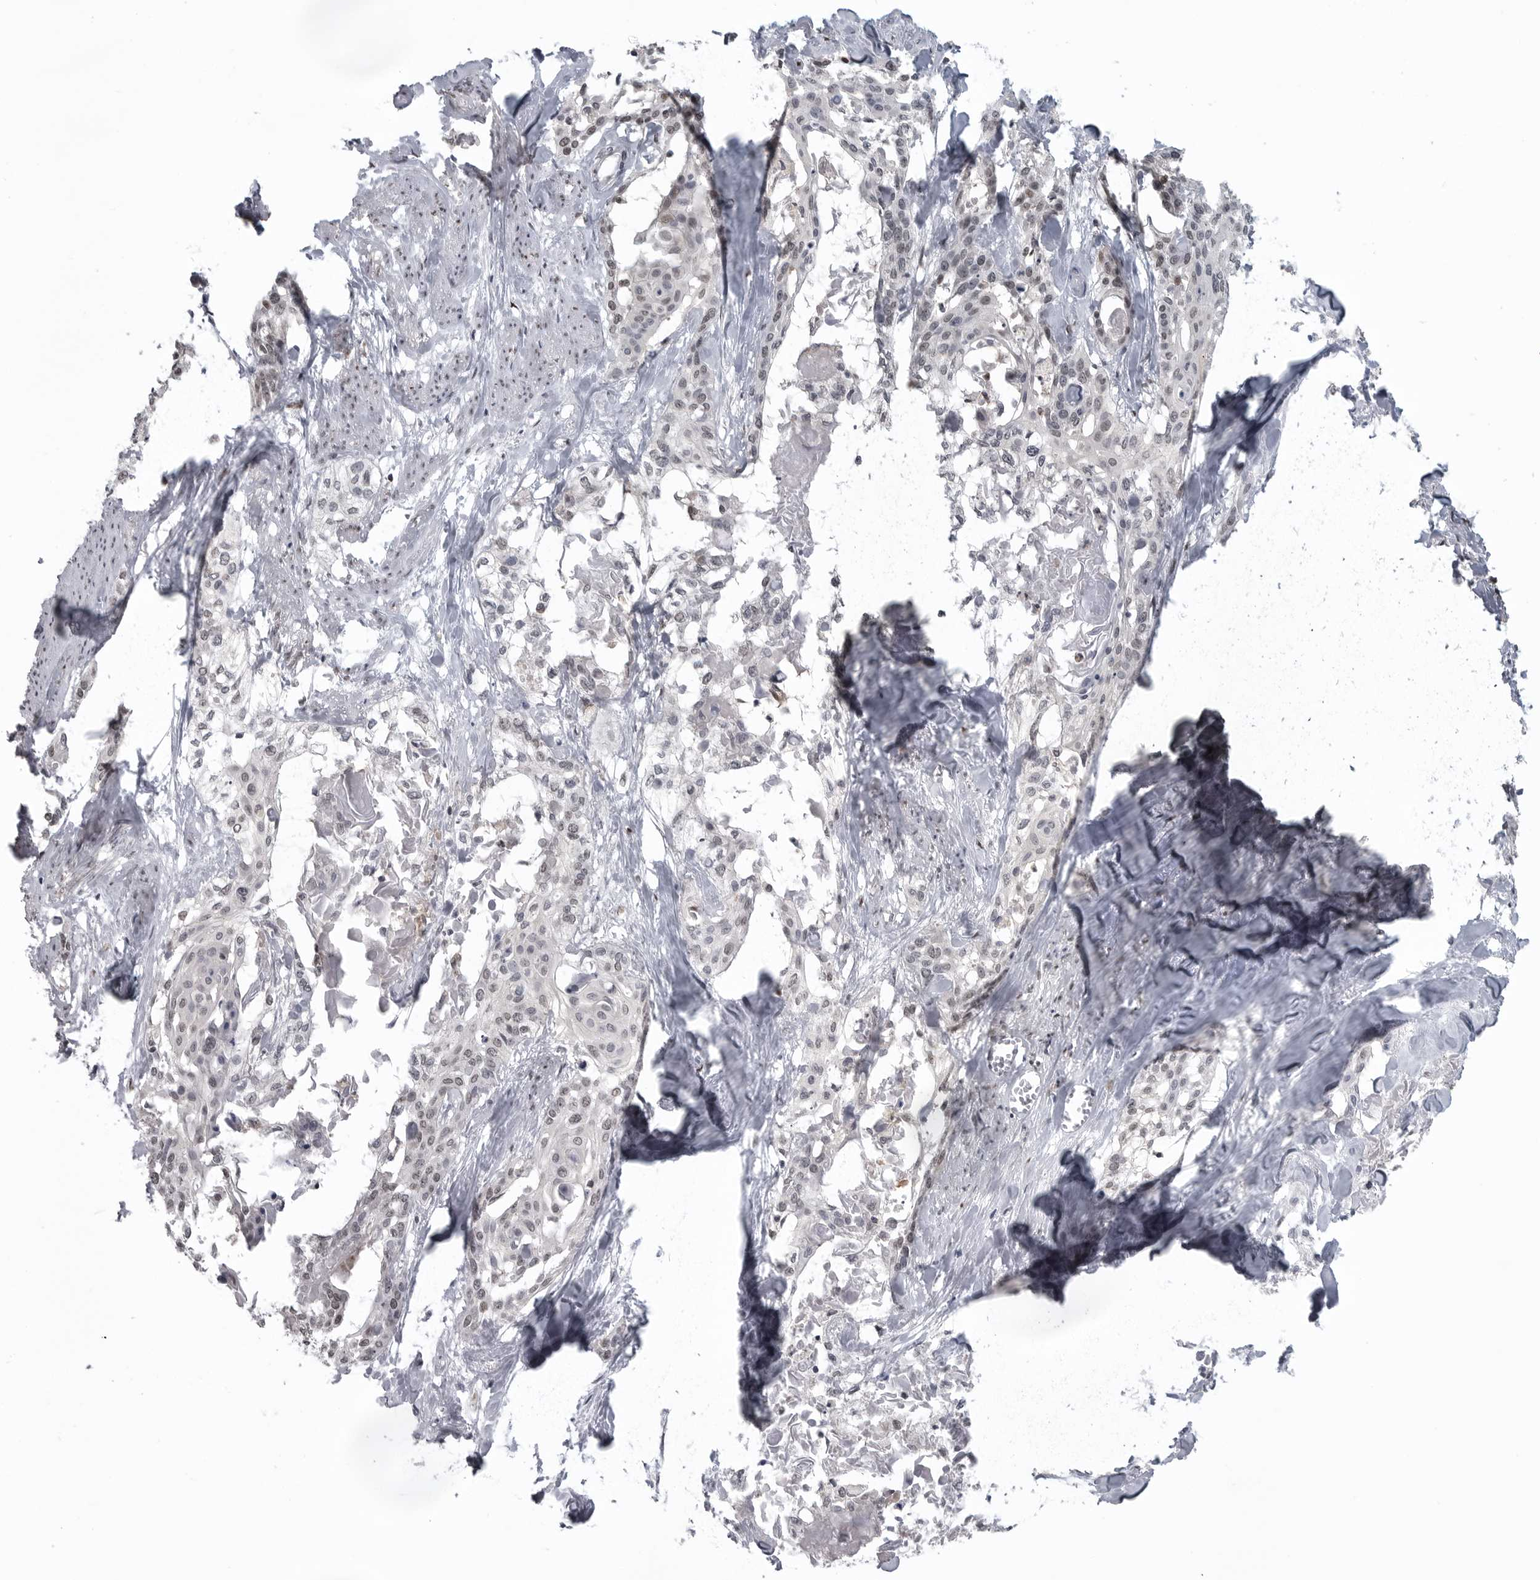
{"staining": {"intensity": "moderate", "quantity": "25%-75%", "location": "nuclear"}, "tissue": "cervical cancer", "cell_type": "Tumor cells", "image_type": "cancer", "snomed": [{"axis": "morphology", "description": "Squamous cell carcinoma, NOS"}, {"axis": "topography", "description": "Cervix"}], "caption": "Tumor cells exhibit medium levels of moderate nuclear staining in approximately 25%-75% of cells in cervical cancer (squamous cell carcinoma).", "gene": "C8orf58", "patient": {"sex": "female", "age": 57}}